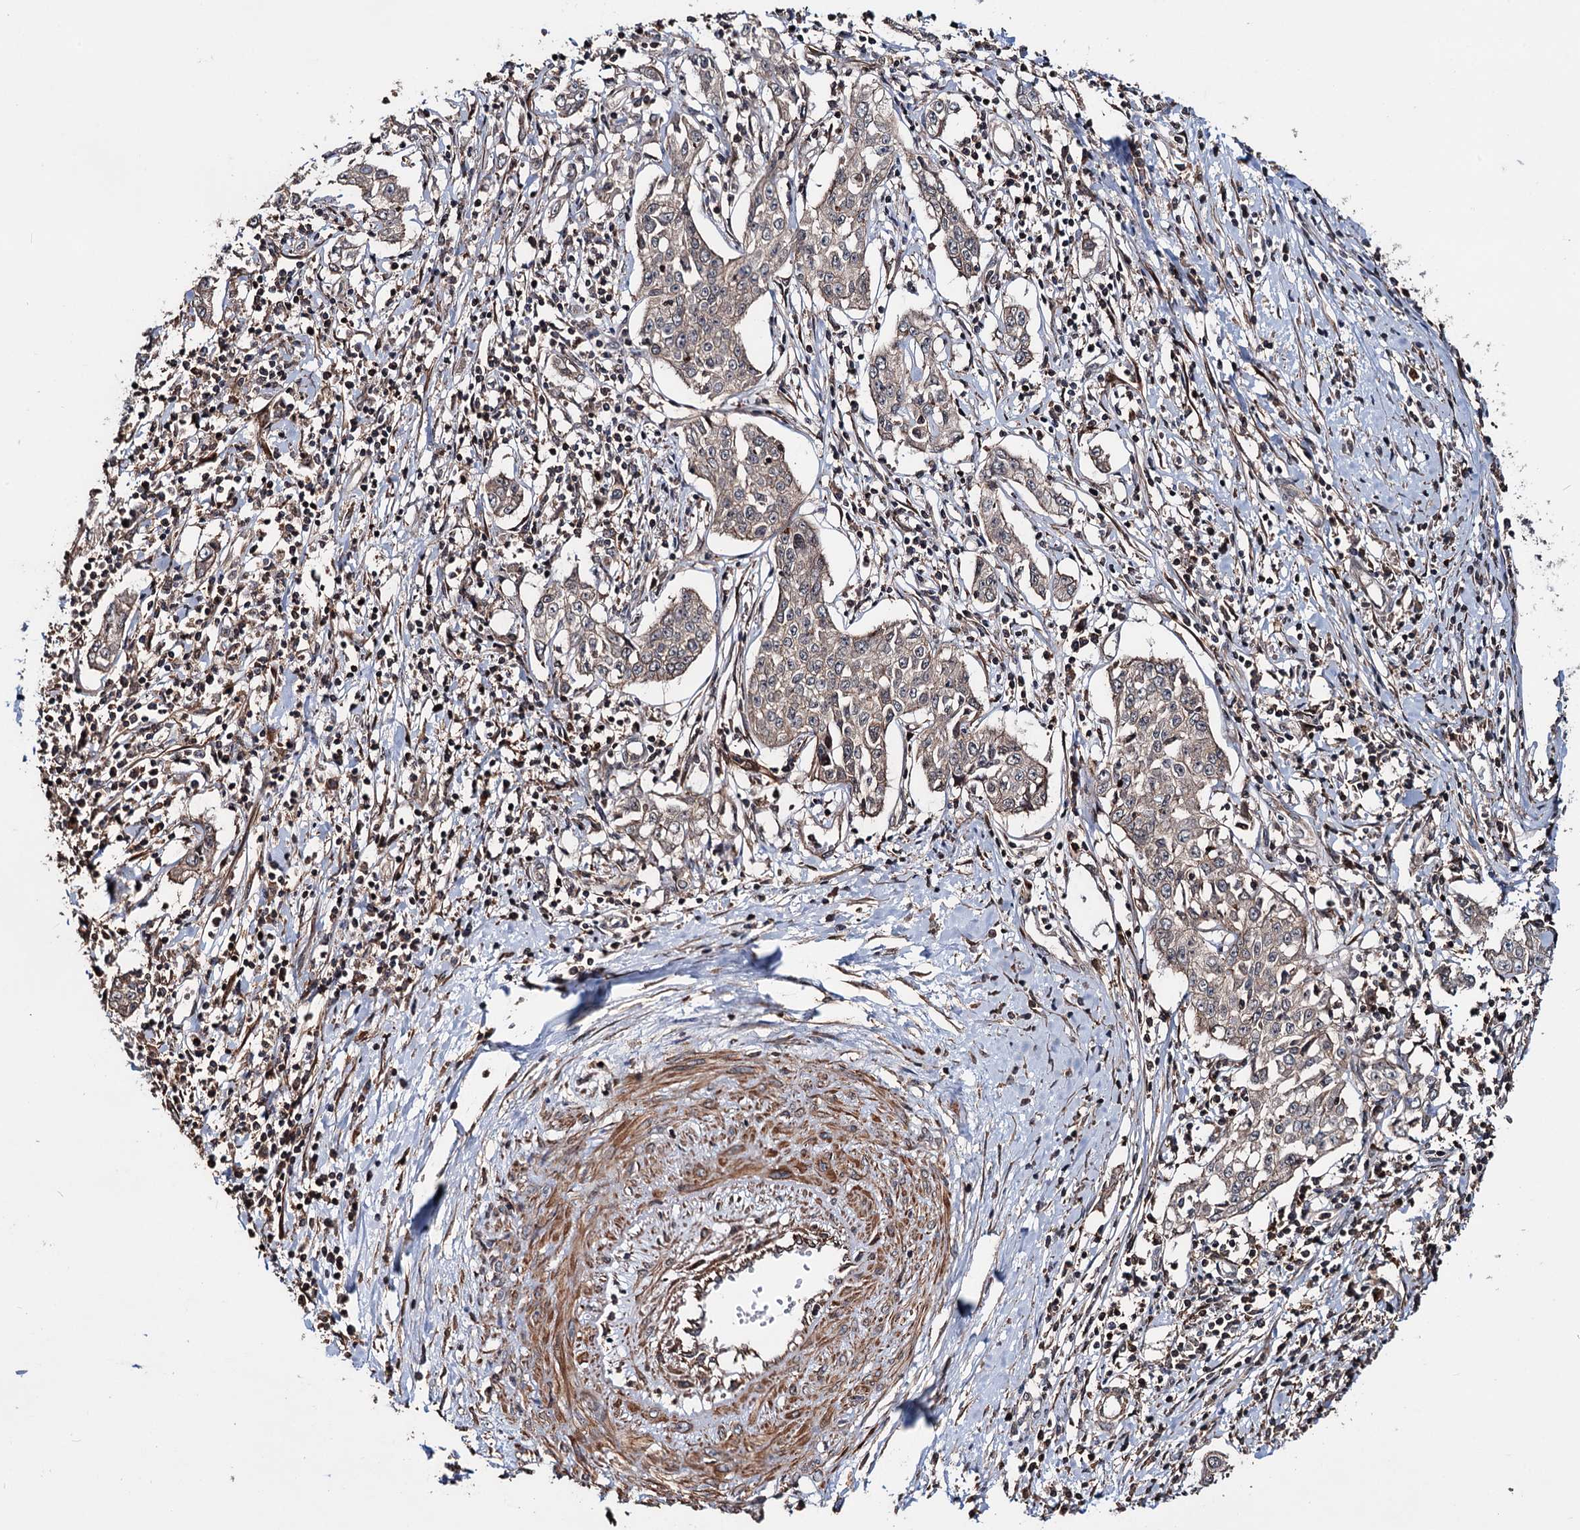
{"staining": {"intensity": "weak", "quantity": "25%-75%", "location": "cytoplasmic/membranous"}, "tissue": "cervical cancer", "cell_type": "Tumor cells", "image_type": "cancer", "snomed": [{"axis": "morphology", "description": "Squamous cell carcinoma, NOS"}, {"axis": "topography", "description": "Cervix"}], "caption": "Tumor cells display weak cytoplasmic/membranous positivity in about 25%-75% of cells in cervical cancer.", "gene": "GRIP1", "patient": {"sex": "female", "age": 35}}